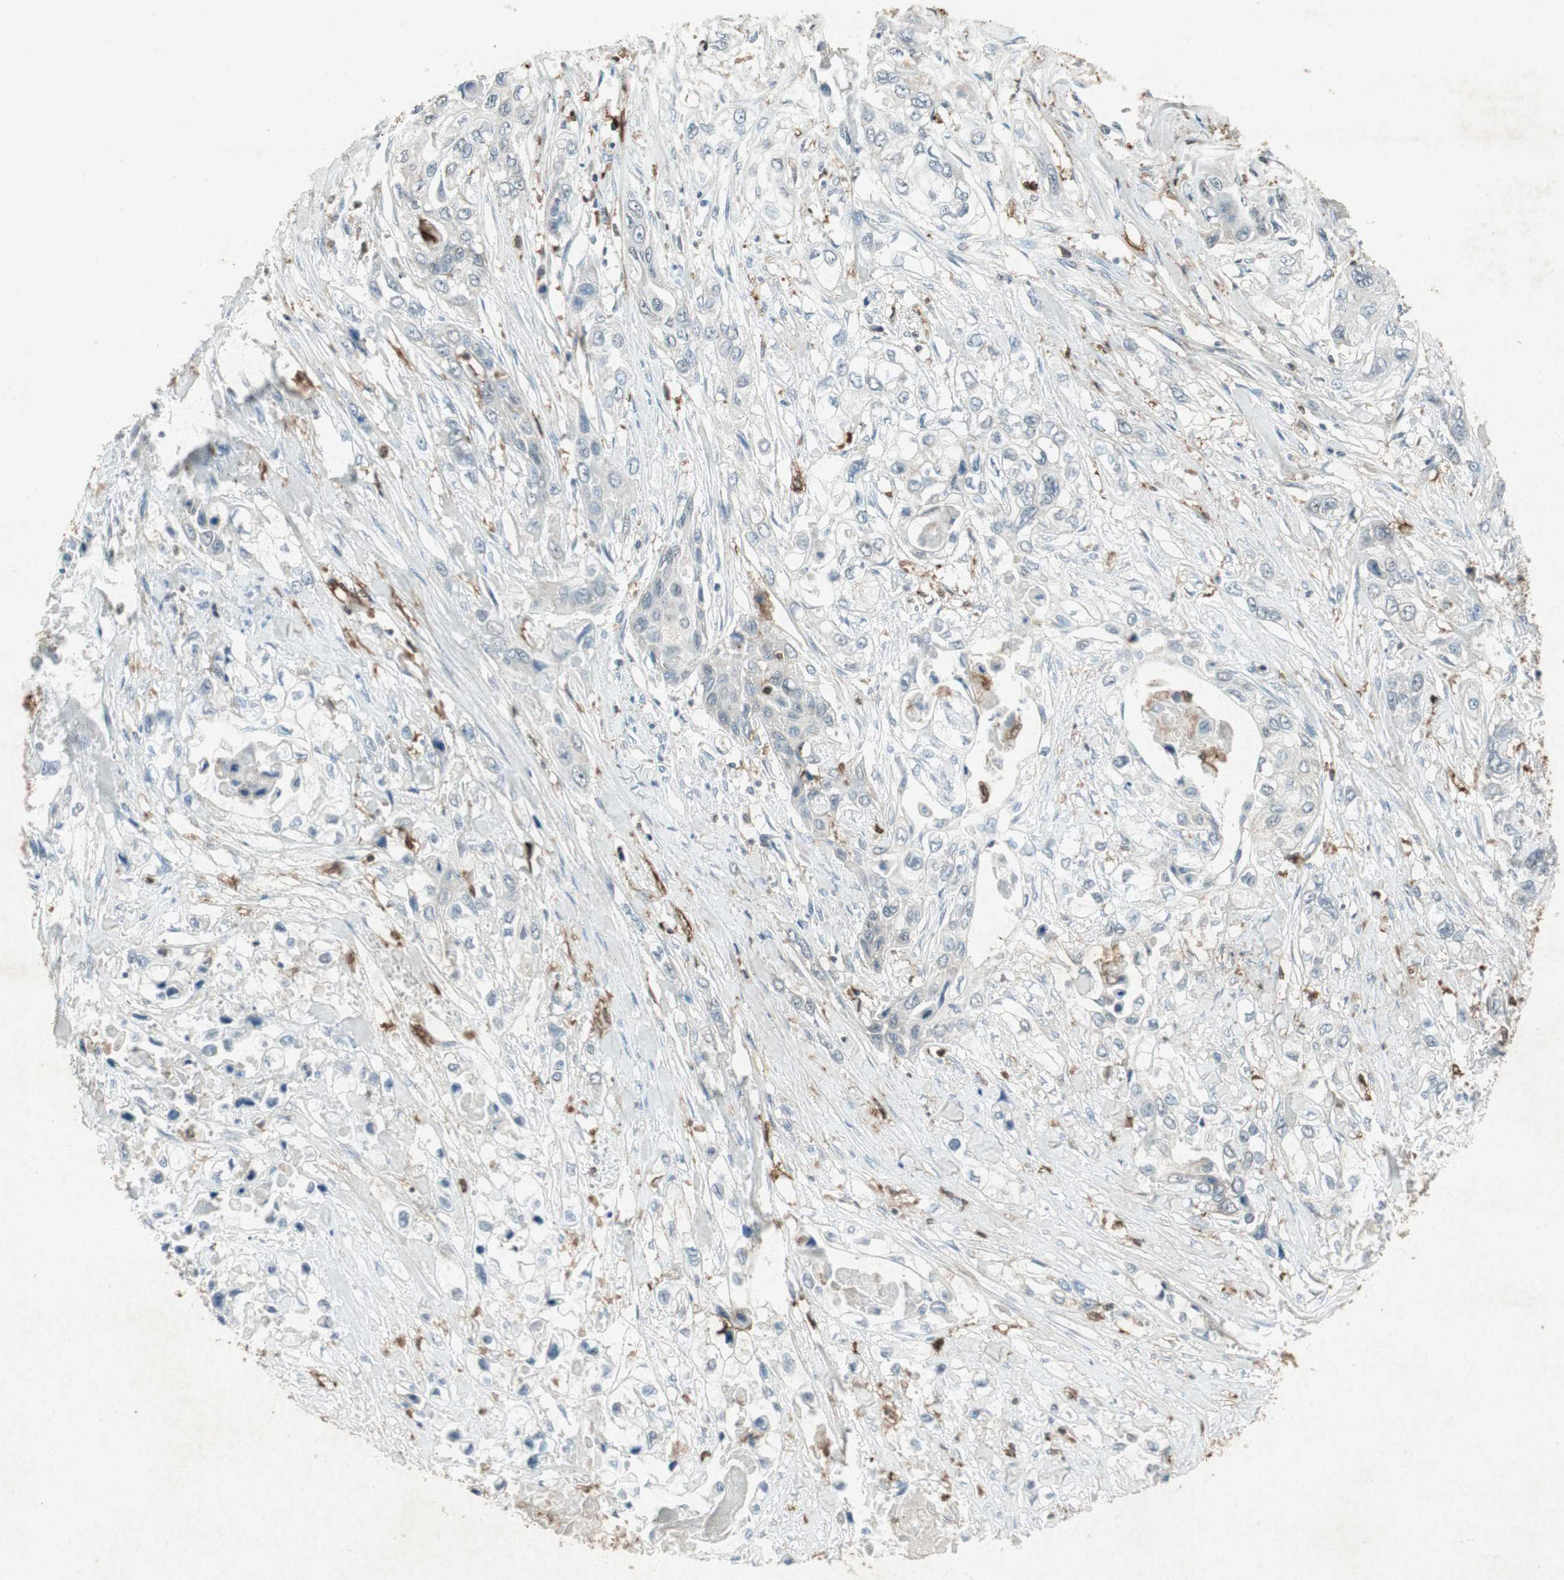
{"staining": {"intensity": "negative", "quantity": "none", "location": "none"}, "tissue": "pancreatic cancer", "cell_type": "Tumor cells", "image_type": "cancer", "snomed": [{"axis": "morphology", "description": "Adenocarcinoma, NOS"}, {"axis": "topography", "description": "Pancreas"}], "caption": "The histopathology image demonstrates no staining of tumor cells in pancreatic adenocarcinoma. (DAB (3,3'-diaminobenzidine) IHC, high magnification).", "gene": "TYROBP", "patient": {"sex": "female", "age": 70}}